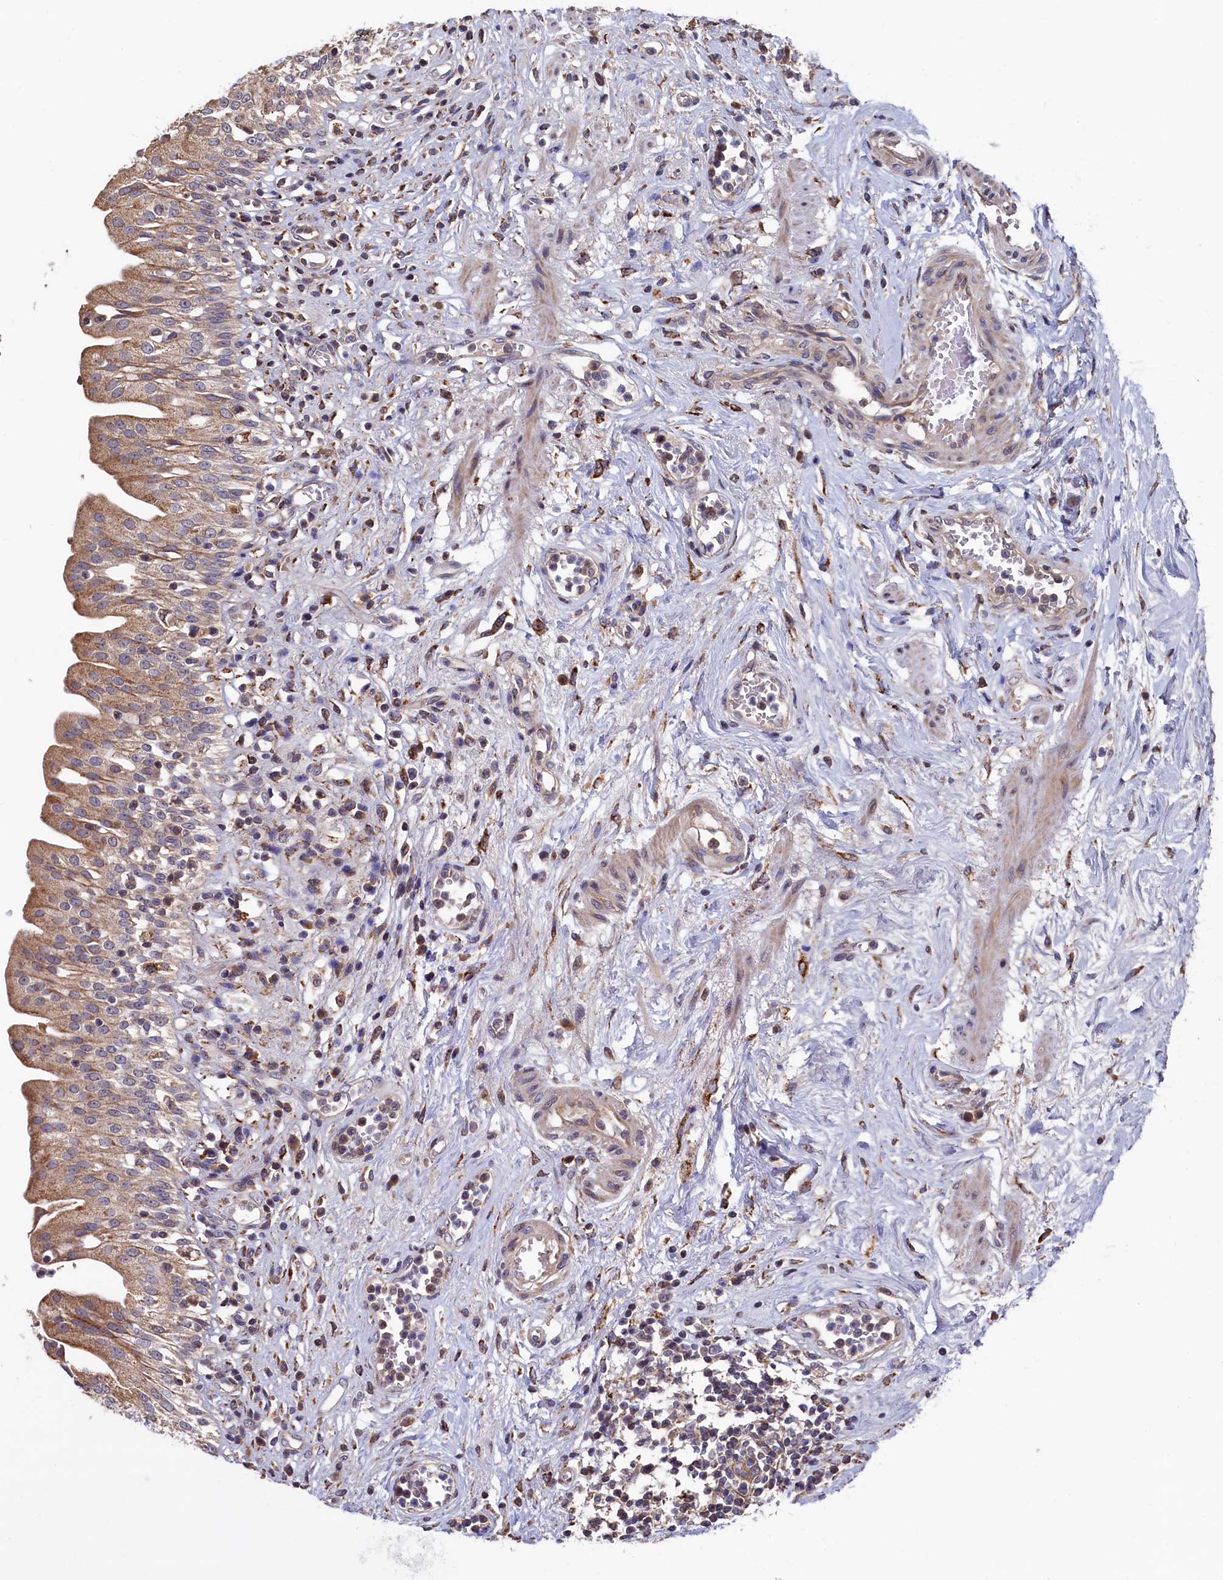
{"staining": {"intensity": "moderate", "quantity": "25%-75%", "location": "cytoplasmic/membranous"}, "tissue": "urinary bladder", "cell_type": "Urothelial cells", "image_type": "normal", "snomed": [{"axis": "morphology", "description": "Normal tissue, NOS"}, {"axis": "morphology", "description": "Inflammation, NOS"}, {"axis": "topography", "description": "Urinary bladder"}], "caption": "A high-resolution photomicrograph shows IHC staining of benign urinary bladder, which displays moderate cytoplasmic/membranous expression in about 25%-75% of urothelial cells.", "gene": "SLC12A4", "patient": {"sex": "male", "age": 63}}